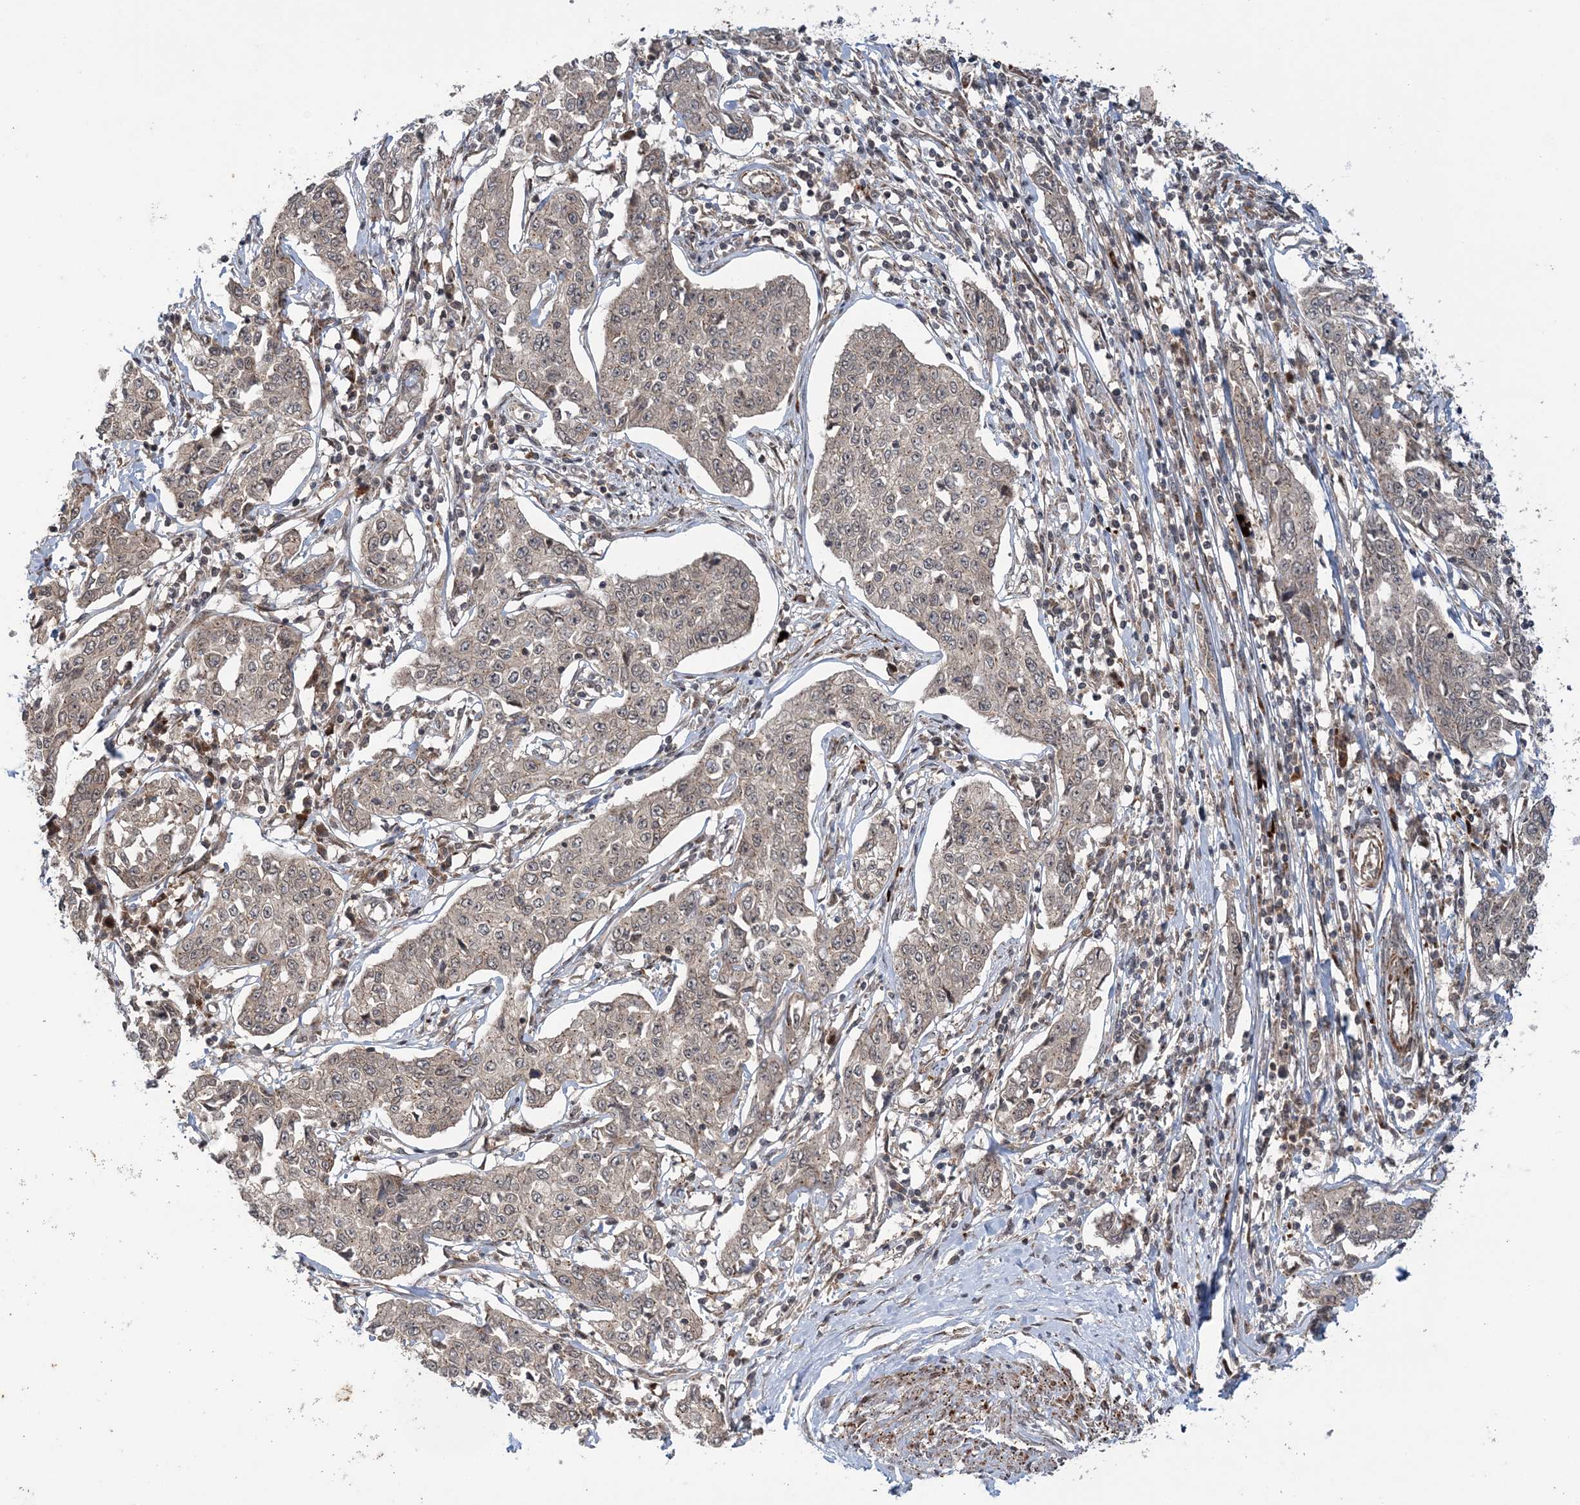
{"staining": {"intensity": "weak", "quantity": "25%-75%", "location": "cytoplasmic/membranous"}, "tissue": "cervical cancer", "cell_type": "Tumor cells", "image_type": "cancer", "snomed": [{"axis": "morphology", "description": "Squamous cell carcinoma, NOS"}, {"axis": "topography", "description": "Cervix"}], "caption": "Protein expression analysis of human cervical cancer reveals weak cytoplasmic/membranous expression in about 25%-75% of tumor cells.", "gene": "UBTD2", "patient": {"sex": "female", "age": 35}}